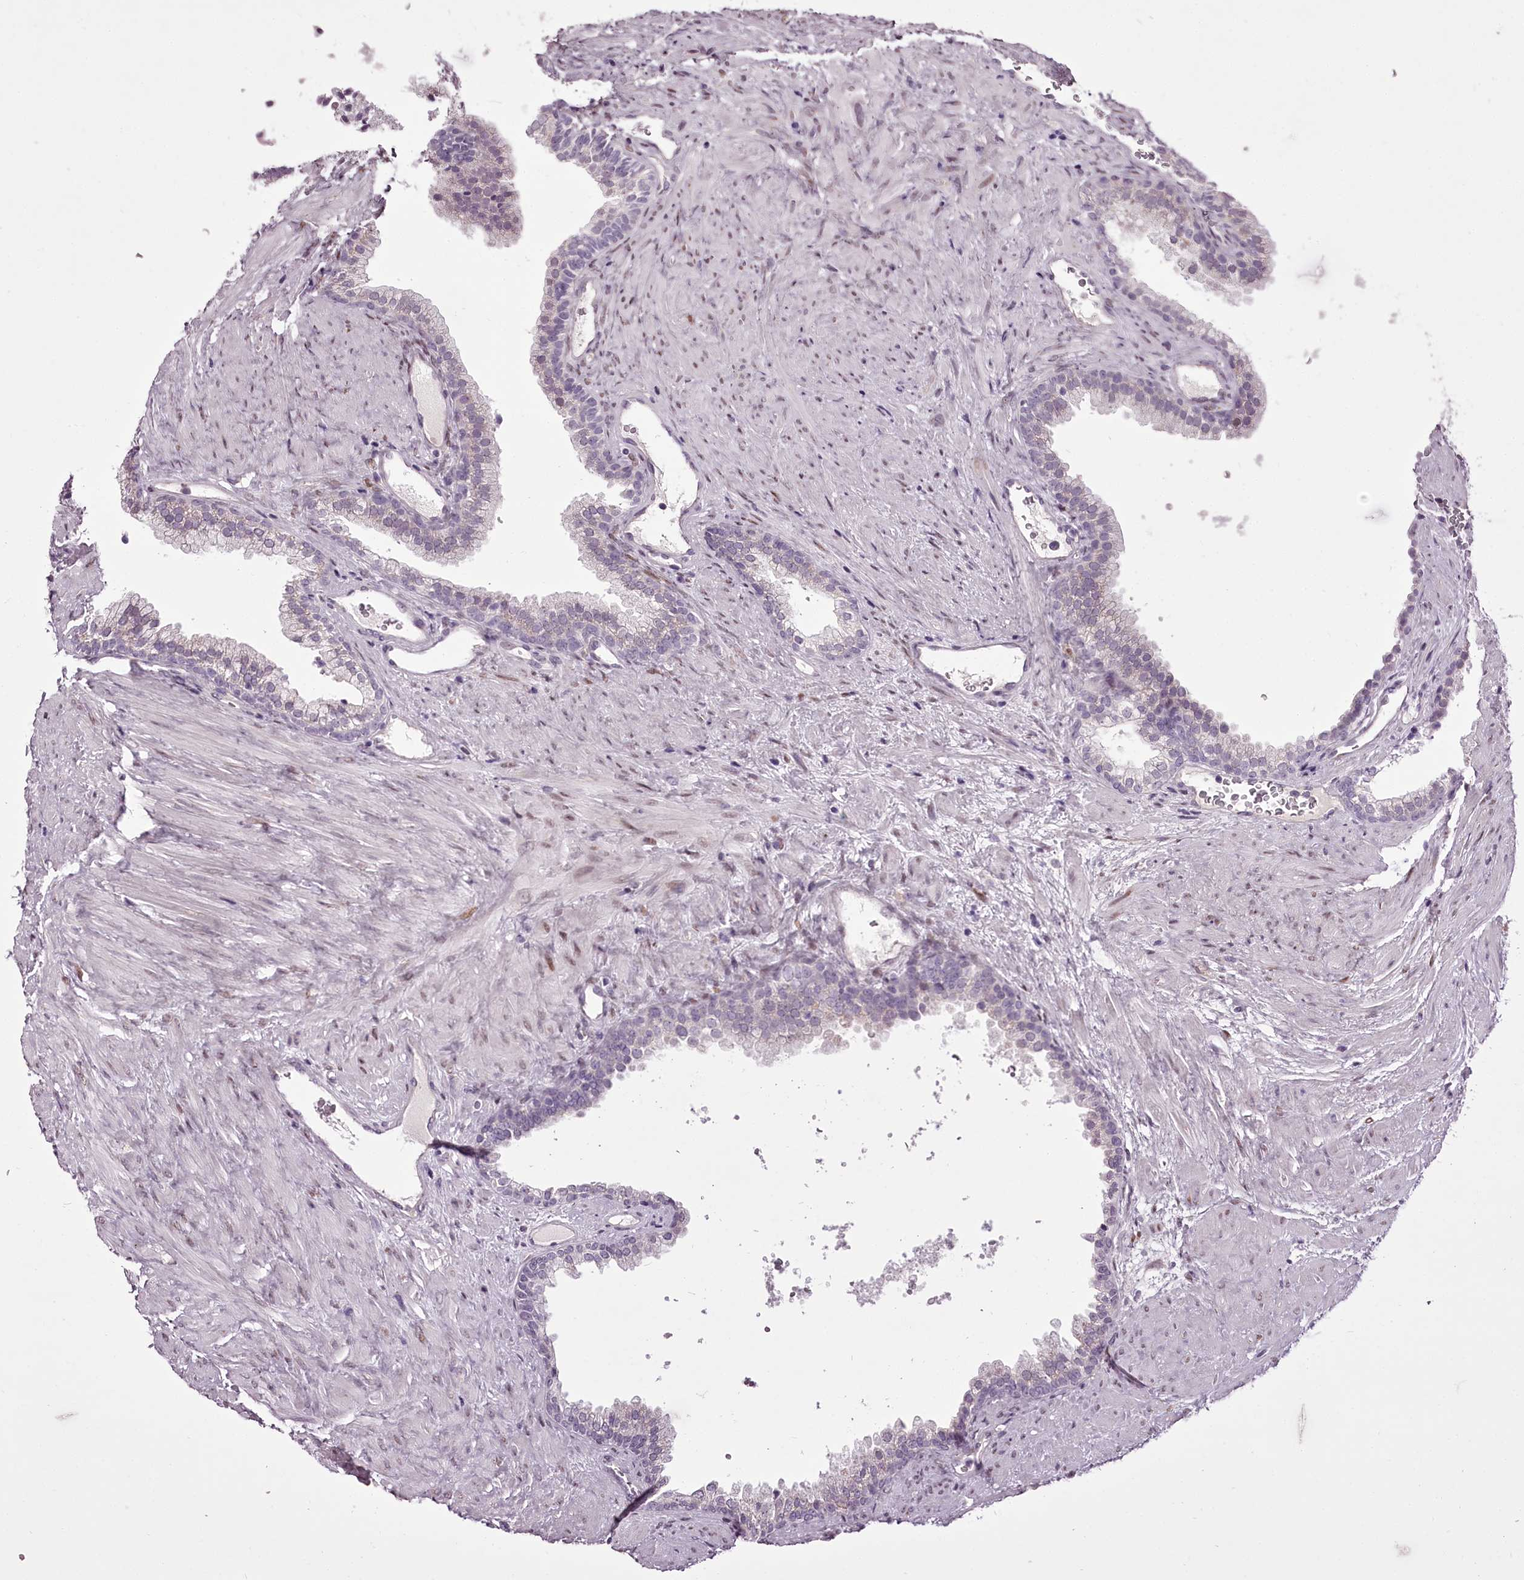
{"staining": {"intensity": "weak", "quantity": "<25%", "location": "nuclear"}, "tissue": "prostate", "cell_type": "Glandular cells", "image_type": "normal", "snomed": [{"axis": "morphology", "description": "Normal tissue, NOS"}, {"axis": "topography", "description": "Prostate"}], "caption": "High power microscopy photomicrograph of an immunohistochemistry (IHC) micrograph of unremarkable prostate, revealing no significant expression in glandular cells. Brightfield microscopy of IHC stained with DAB (3,3'-diaminobenzidine) (brown) and hematoxylin (blue), captured at high magnification.", "gene": "C1orf56", "patient": {"sex": "male", "age": 76}}